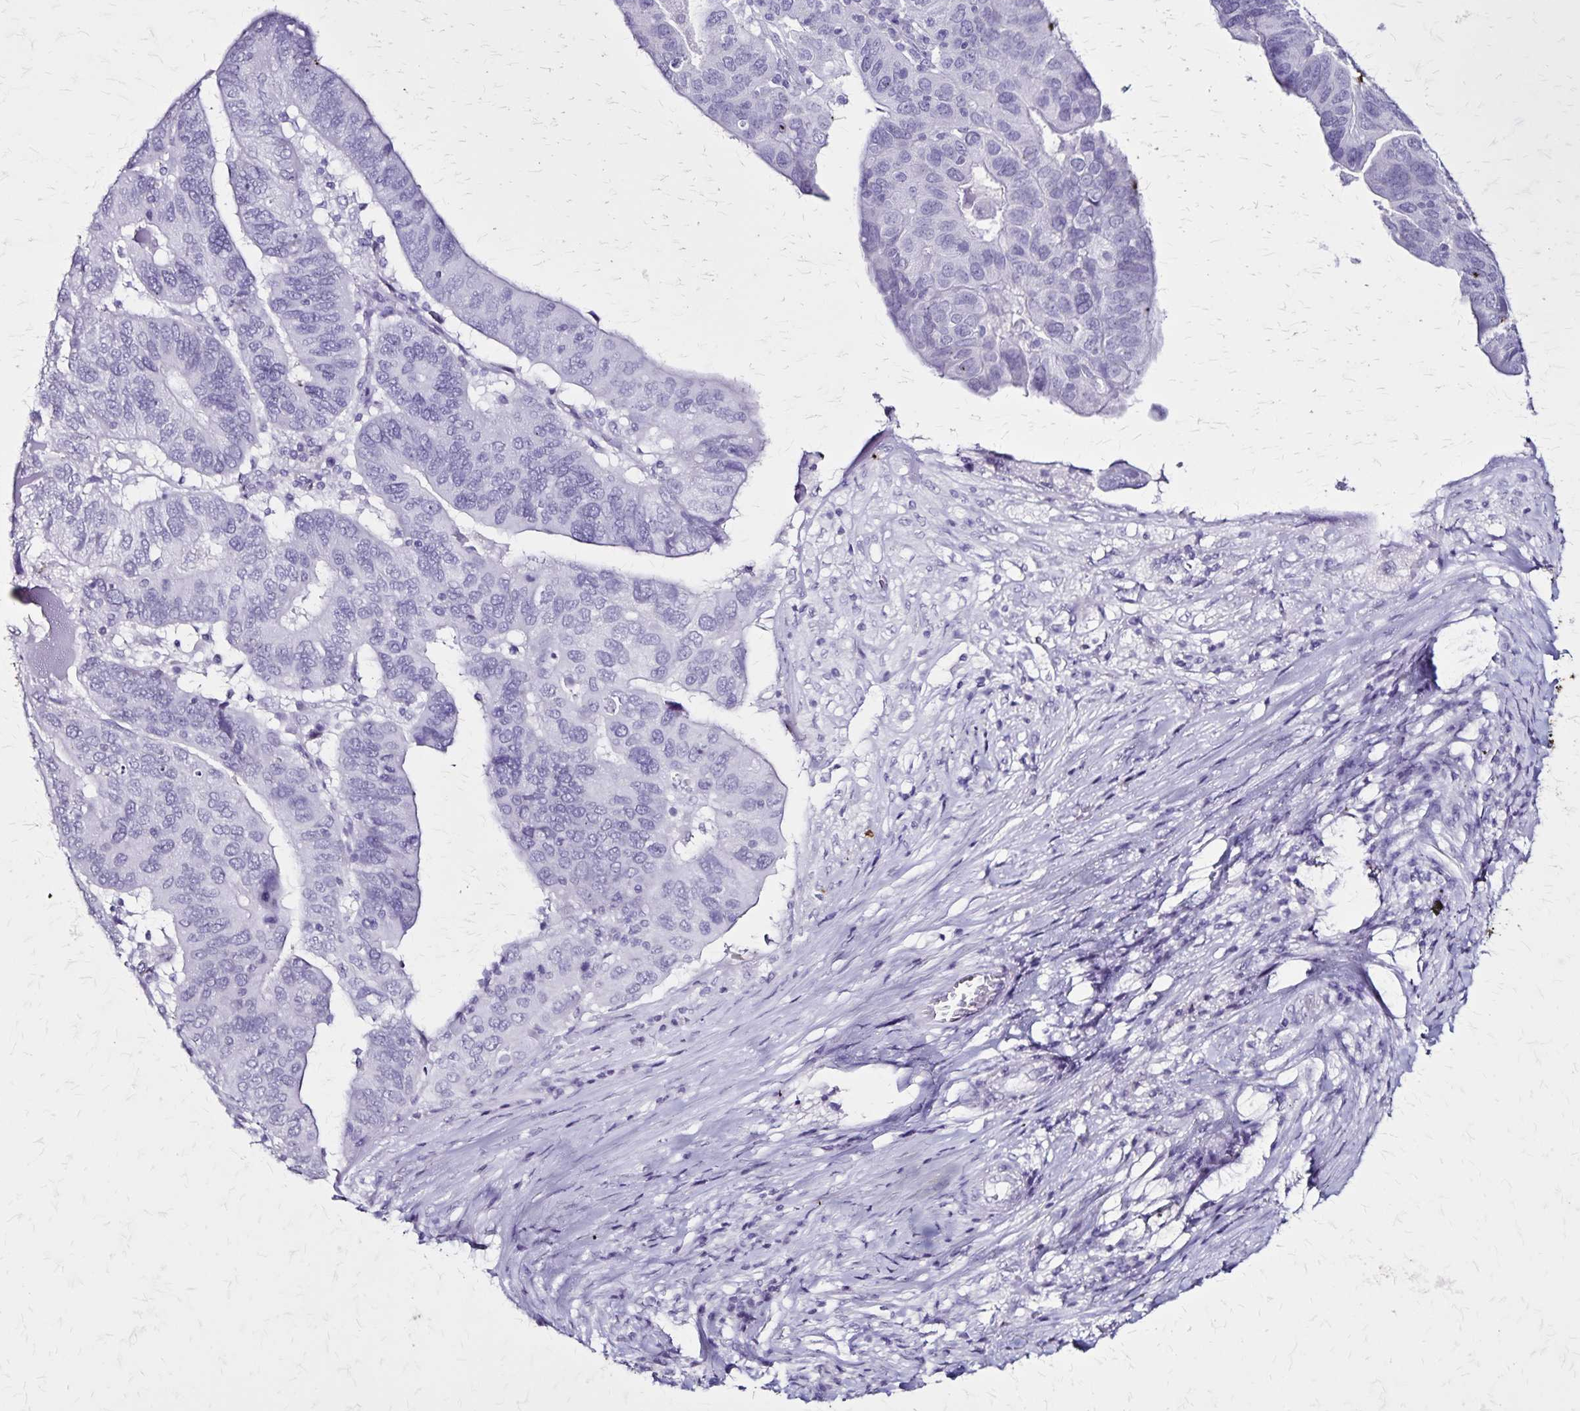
{"staining": {"intensity": "negative", "quantity": "none", "location": "none"}, "tissue": "ovarian cancer", "cell_type": "Tumor cells", "image_type": "cancer", "snomed": [{"axis": "morphology", "description": "Cystadenocarcinoma, serous, NOS"}, {"axis": "topography", "description": "Ovary"}], "caption": "DAB (3,3'-diaminobenzidine) immunohistochemical staining of ovarian cancer reveals no significant staining in tumor cells.", "gene": "KRT2", "patient": {"sex": "female", "age": 79}}